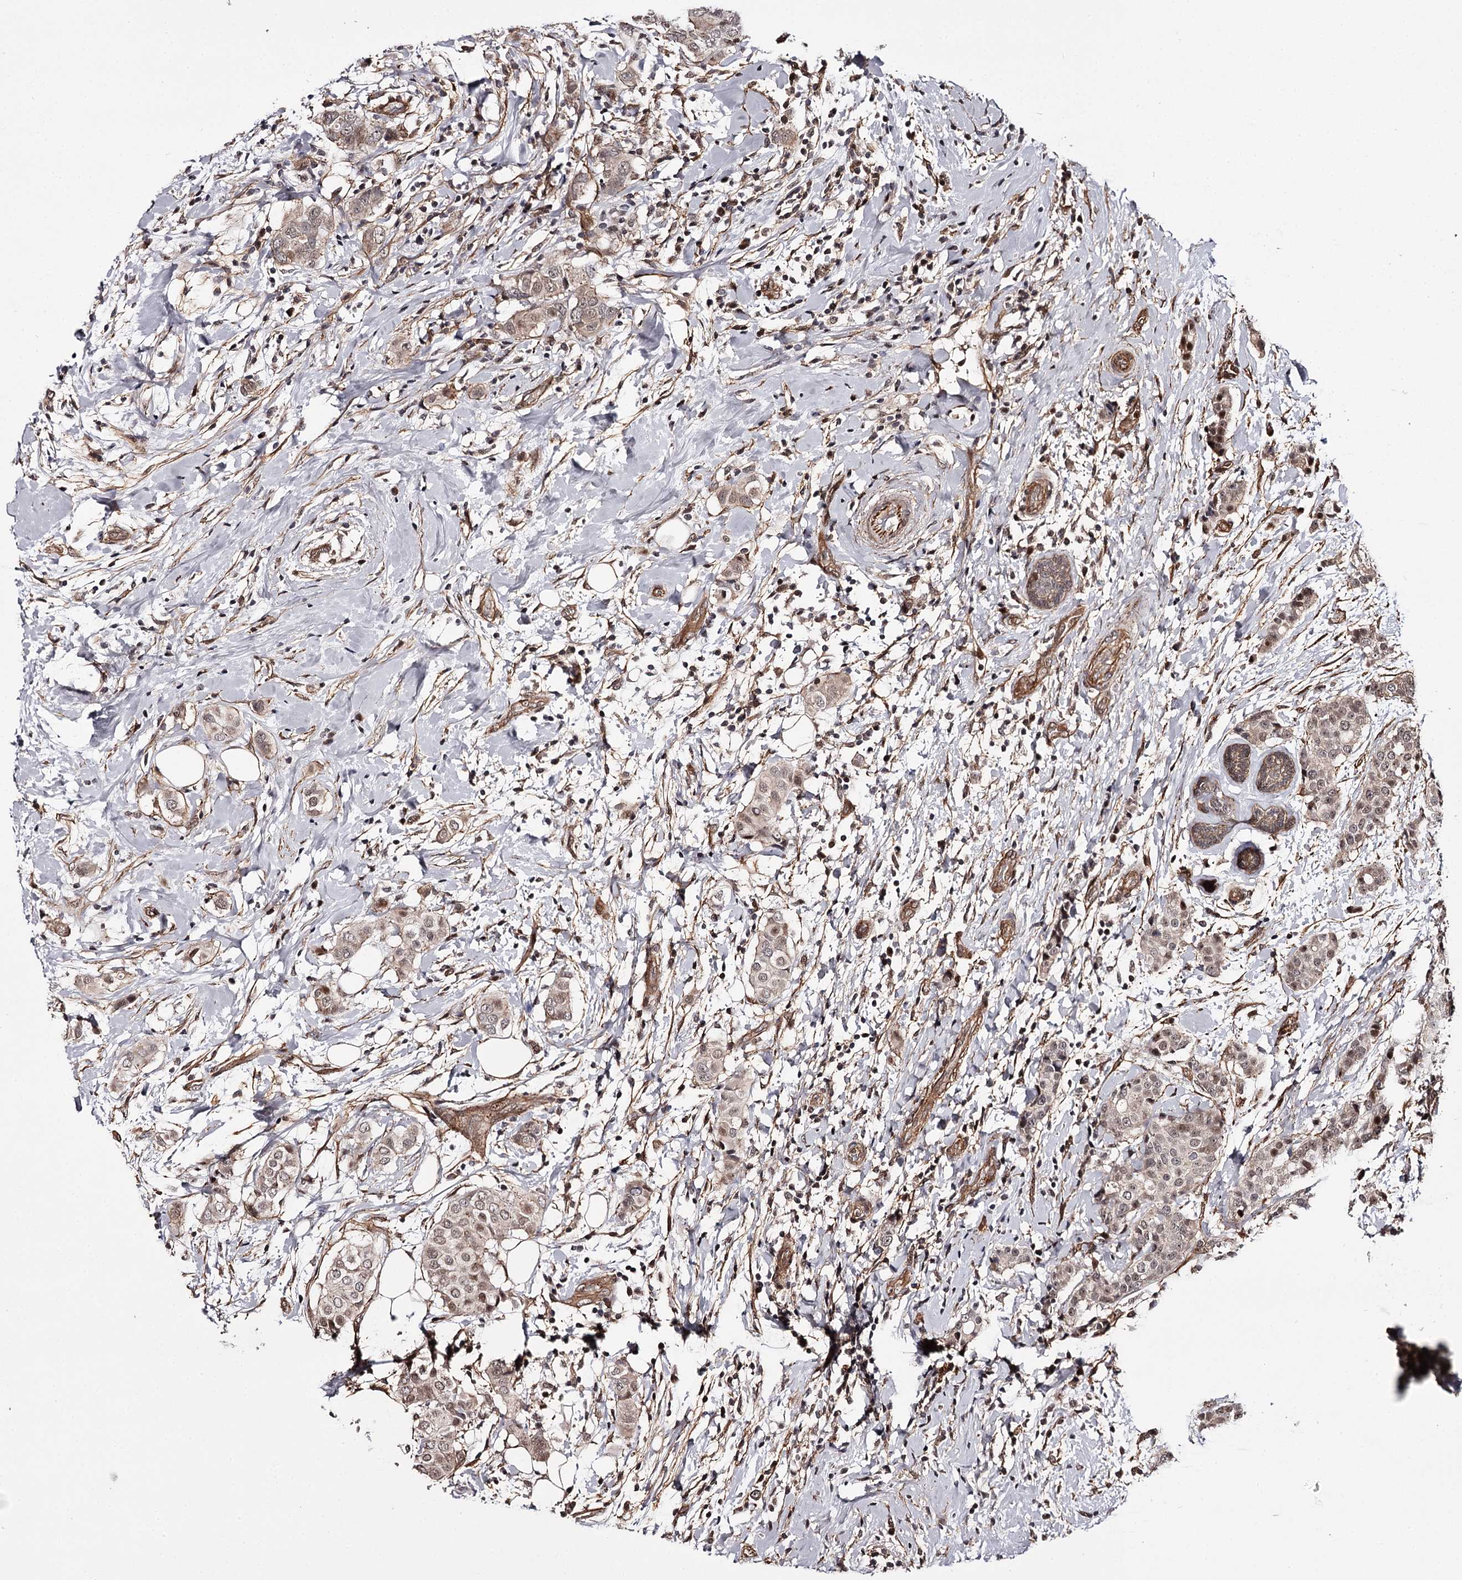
{"staining": {"intensity": "weak", "quantity": "25%-75%", "location": "cytoplasmic/membranous,nuclear"}, "tissue": "breast cancer", "cell_type": "Tumor cells", "image_type": "cancer", "snomed": [{"axis": "morphology", "description": "Lobular carcinoma"}, {"axis": "topography", "description": "Breast"}], "caption": "Immunohistochemical staining of human lobular carcinoma (breast) displays low levels of weak cytoplasmic/membranous and nuclear protein expression in approximately 25%-75% of tumor cells.", "gene": "TTC33", "patient": {"sex": "female", "age": 51}}